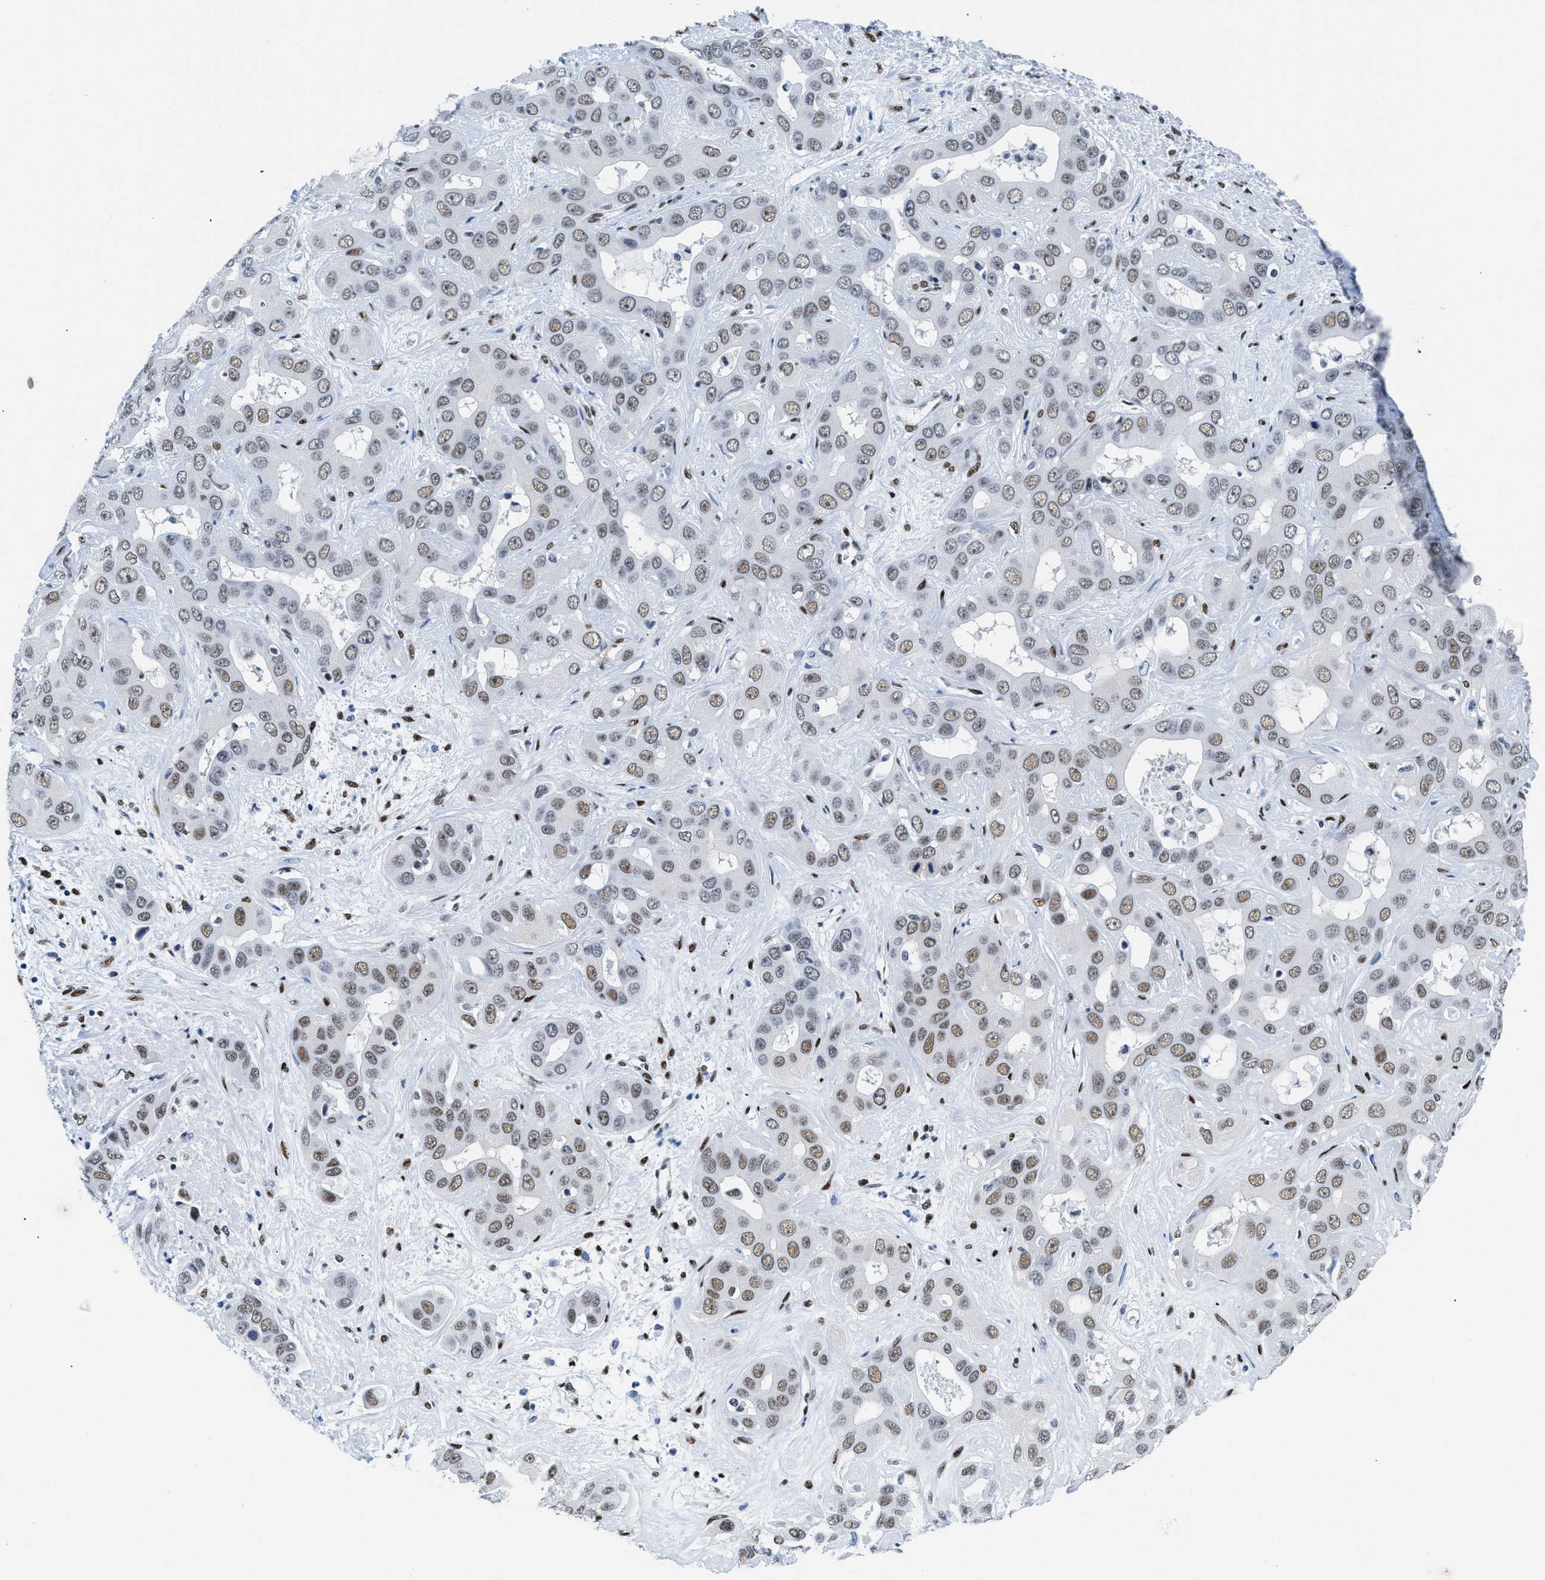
{"staining": {"intensity": "moderate", "quantity": ">75%", "location": "nuclear"}, "tissue": "liver cancer", "cell_type": "Tumor cells", "image_type": "cancer", "snomed": [{"axis": "morphology", "description": "Cholangiocarcinoma"}, {"axis": "topography", "description": "Liver"}], "caption": "This is a photomicrograph of immunohistochemistry (IHC) staining of liver cancer (cholangiocarcinoma), which shows moderate positivity in the nuclear of tumor cells.", "gene": "CTBP1", "patient": {"sex": "female", "age": 52}}